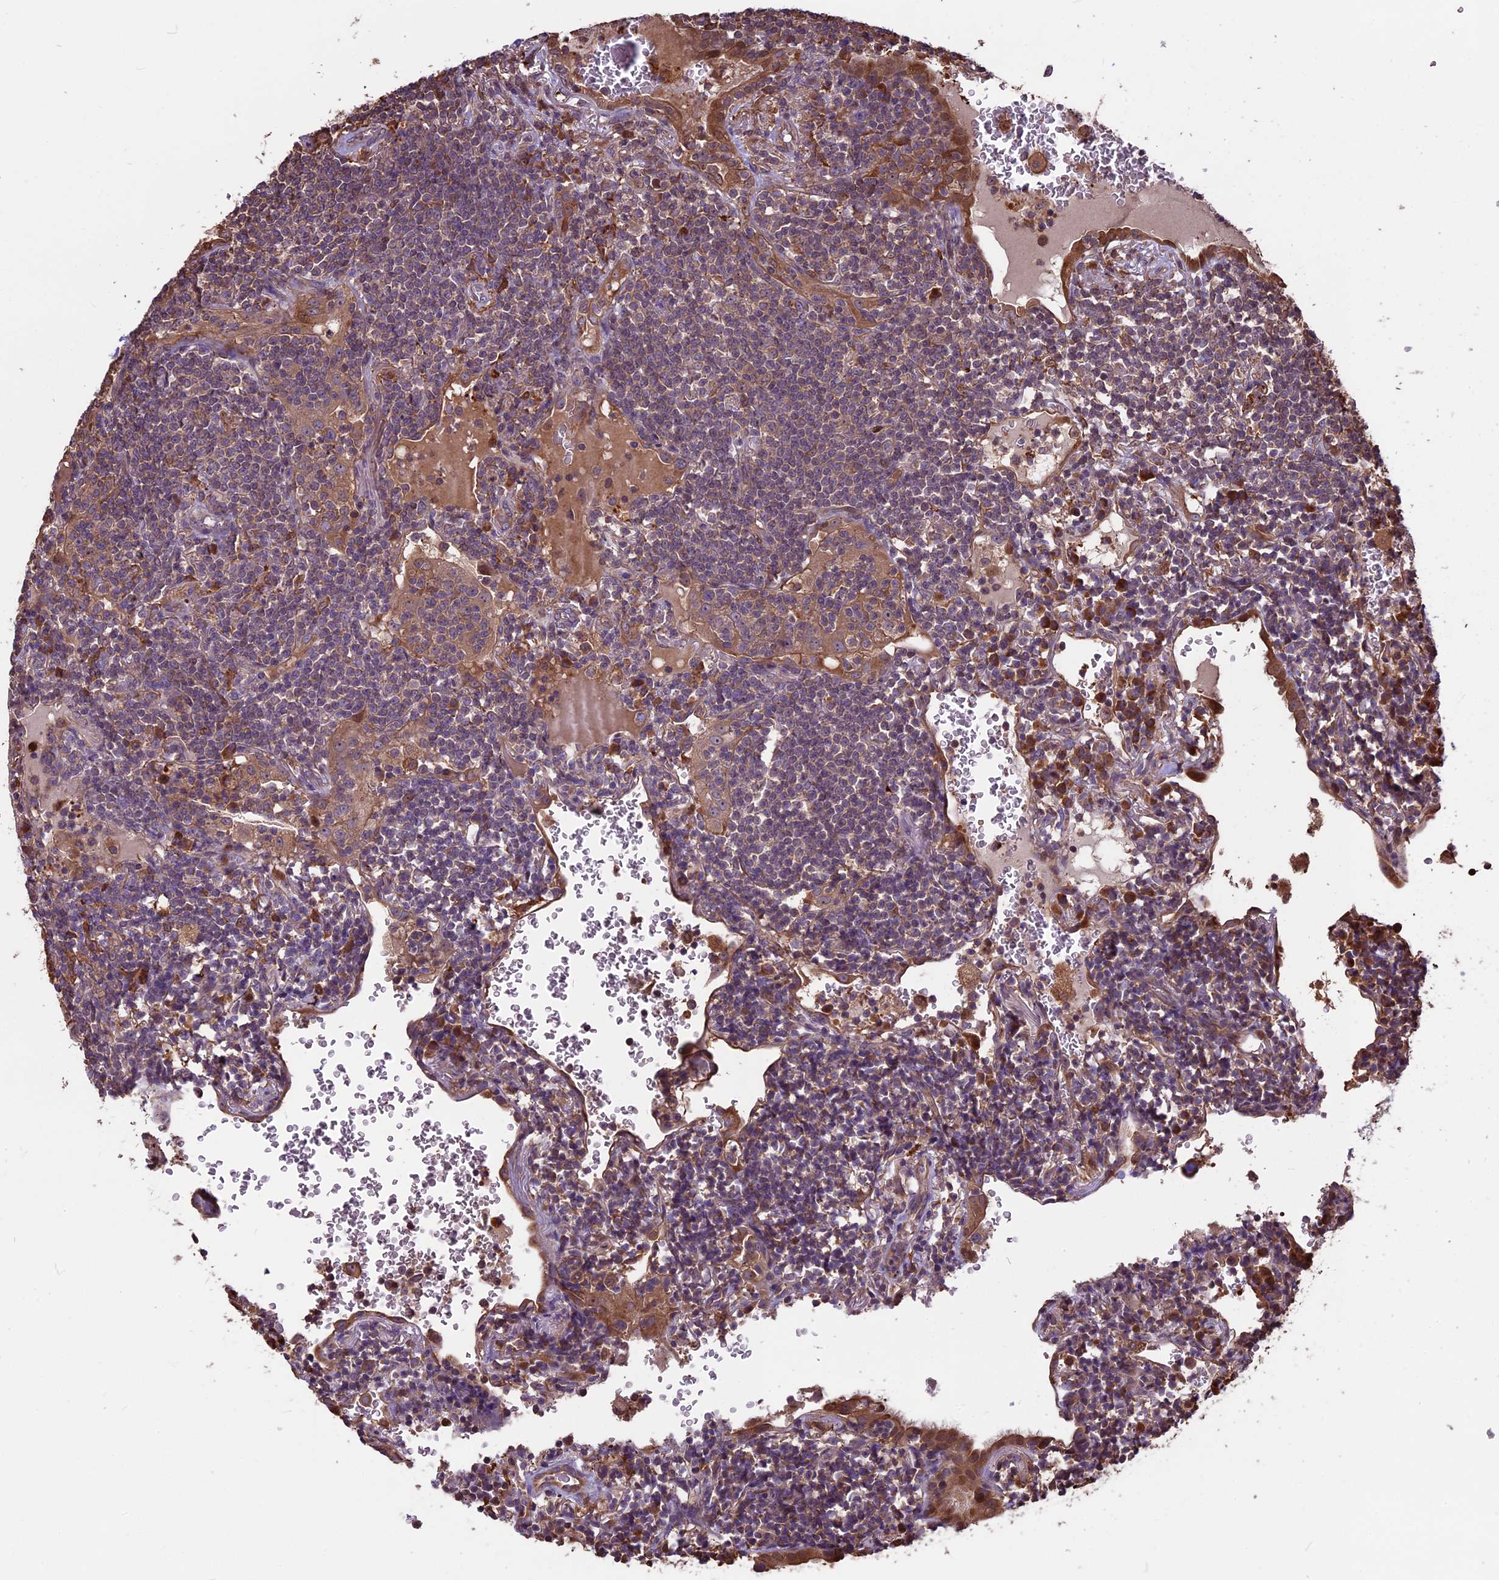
{"staining": {"intensity": "weak", "quantity": "25%-75%", "location": "cytoplasmic/membranous"}, "tissue": "lymphoma", "cell_type": "Tumor cells", "image_type": "cancer", "snomed": [{"axis": "morphology", "description": "Malignant lymphoma, non-Hodgkin's type, Low grade"}, {"axis": "topography", "description": "Lung"}], "caption": "High-magnification brightfield microscopy of lymphoma stained with DAB (3,3'-diaminobenzidine) (brown) and counterstained with hematoxylin (blue). tumor cells exhibit weak cytoplasmic/membranous staining is seen in approximately25%-75% of cells.", "gene": "VWA3A", "patient": {"sex": "female", "age": 71}}